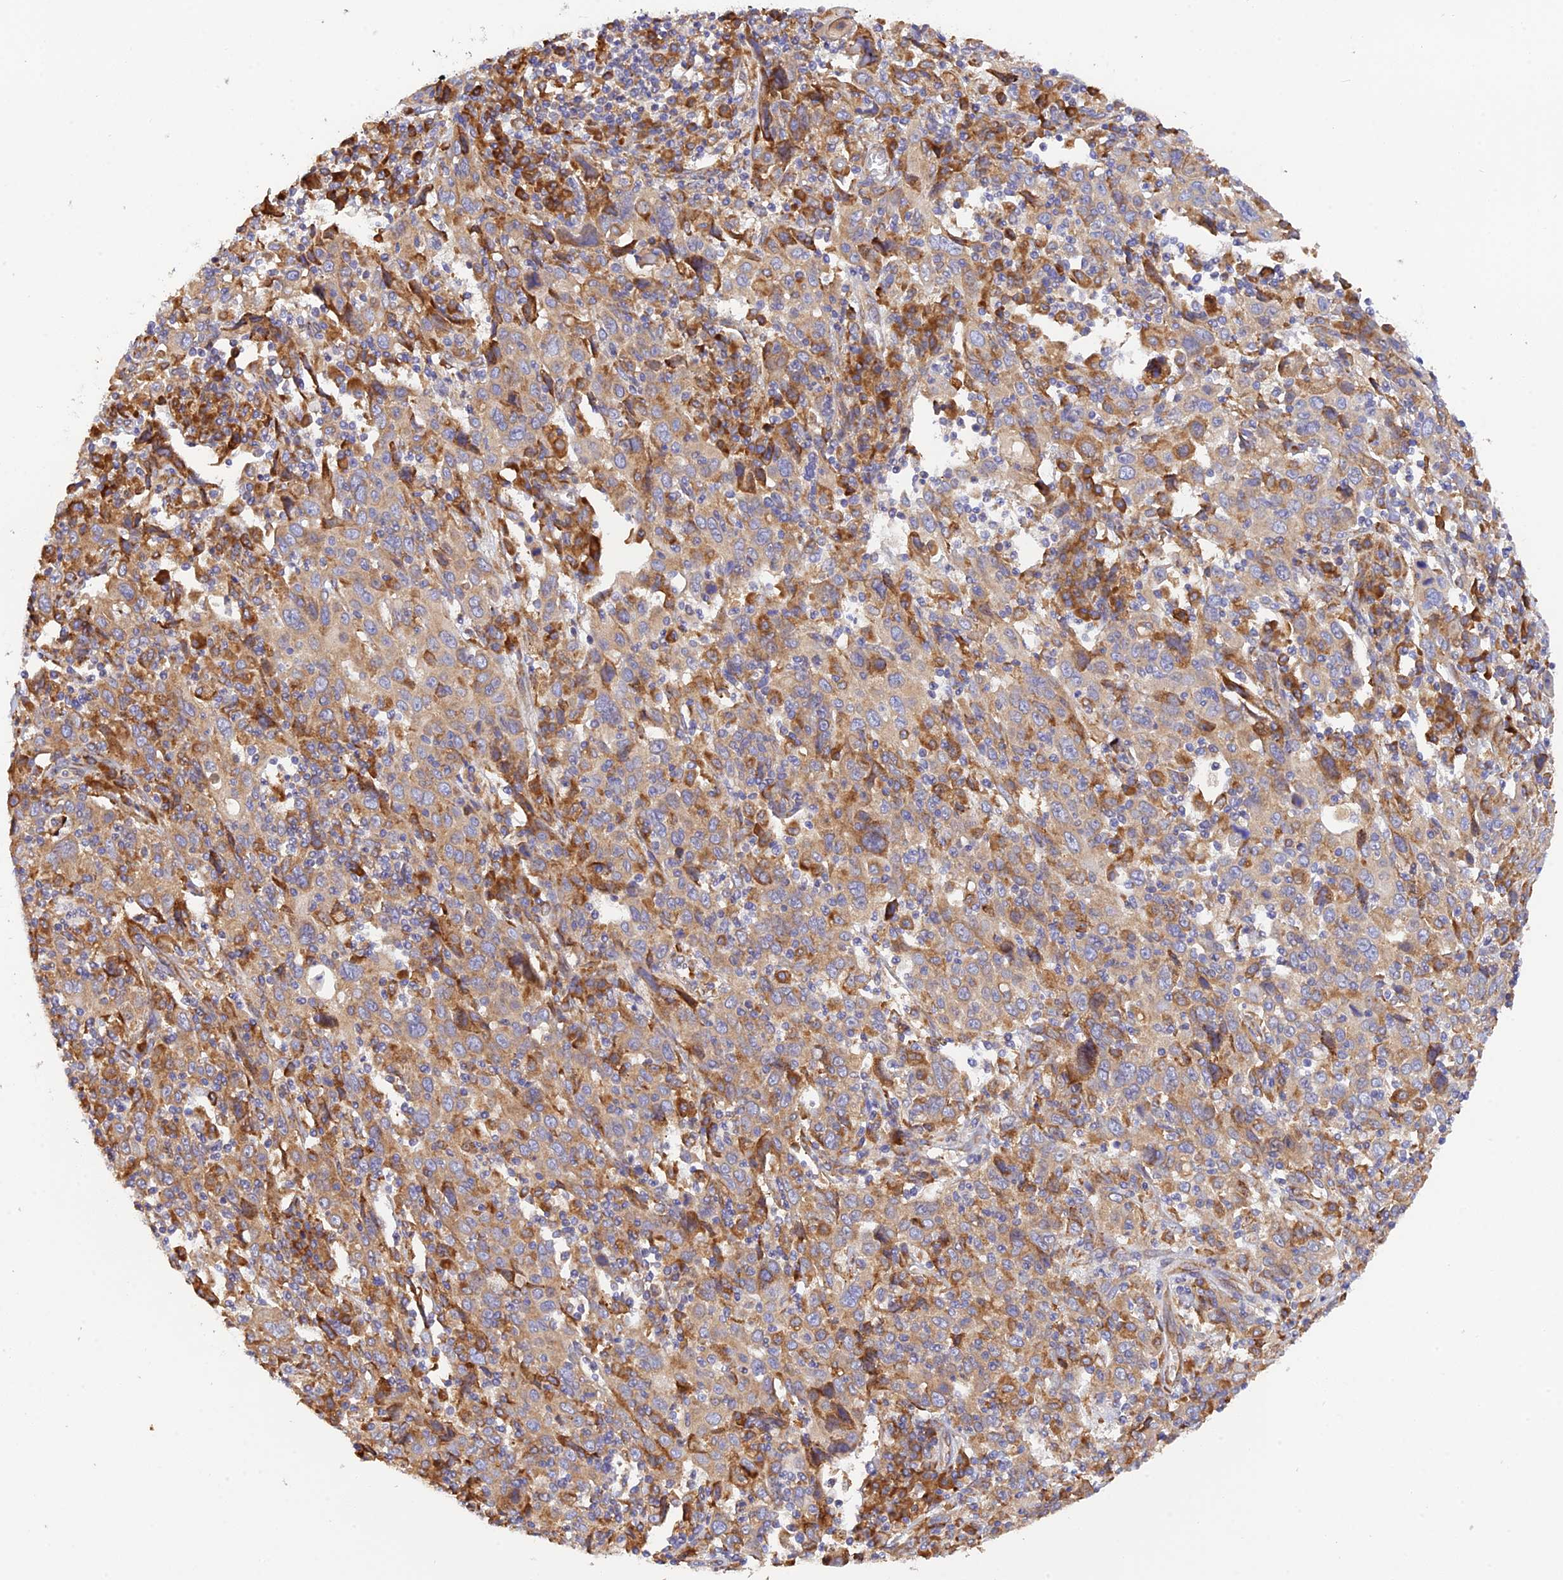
{"staining": {"intensity": "strong", "quantity": "25%-75%", "location": "cytoplasmic/membranous"}, "tissue": "cervical cancer", "cell_type": "Tumor cells", "image_type": "cancer", "snomed": [{"axis": "morphology", "description": "Squamous cell carcinoma, NOS"}, {"axis": "topography", "description": "Cervix"}], "caption": "Protein staining displays strong cytoplasmic/membranous expression in about 25%-75% of tumor cells in cervical cancer (squamous cell carcinoma). (DAB IHC, brown staining for protein, blue staining for nuclei).", "gene": "RPL5", "patient": {"sex": "female", "age": 46}}